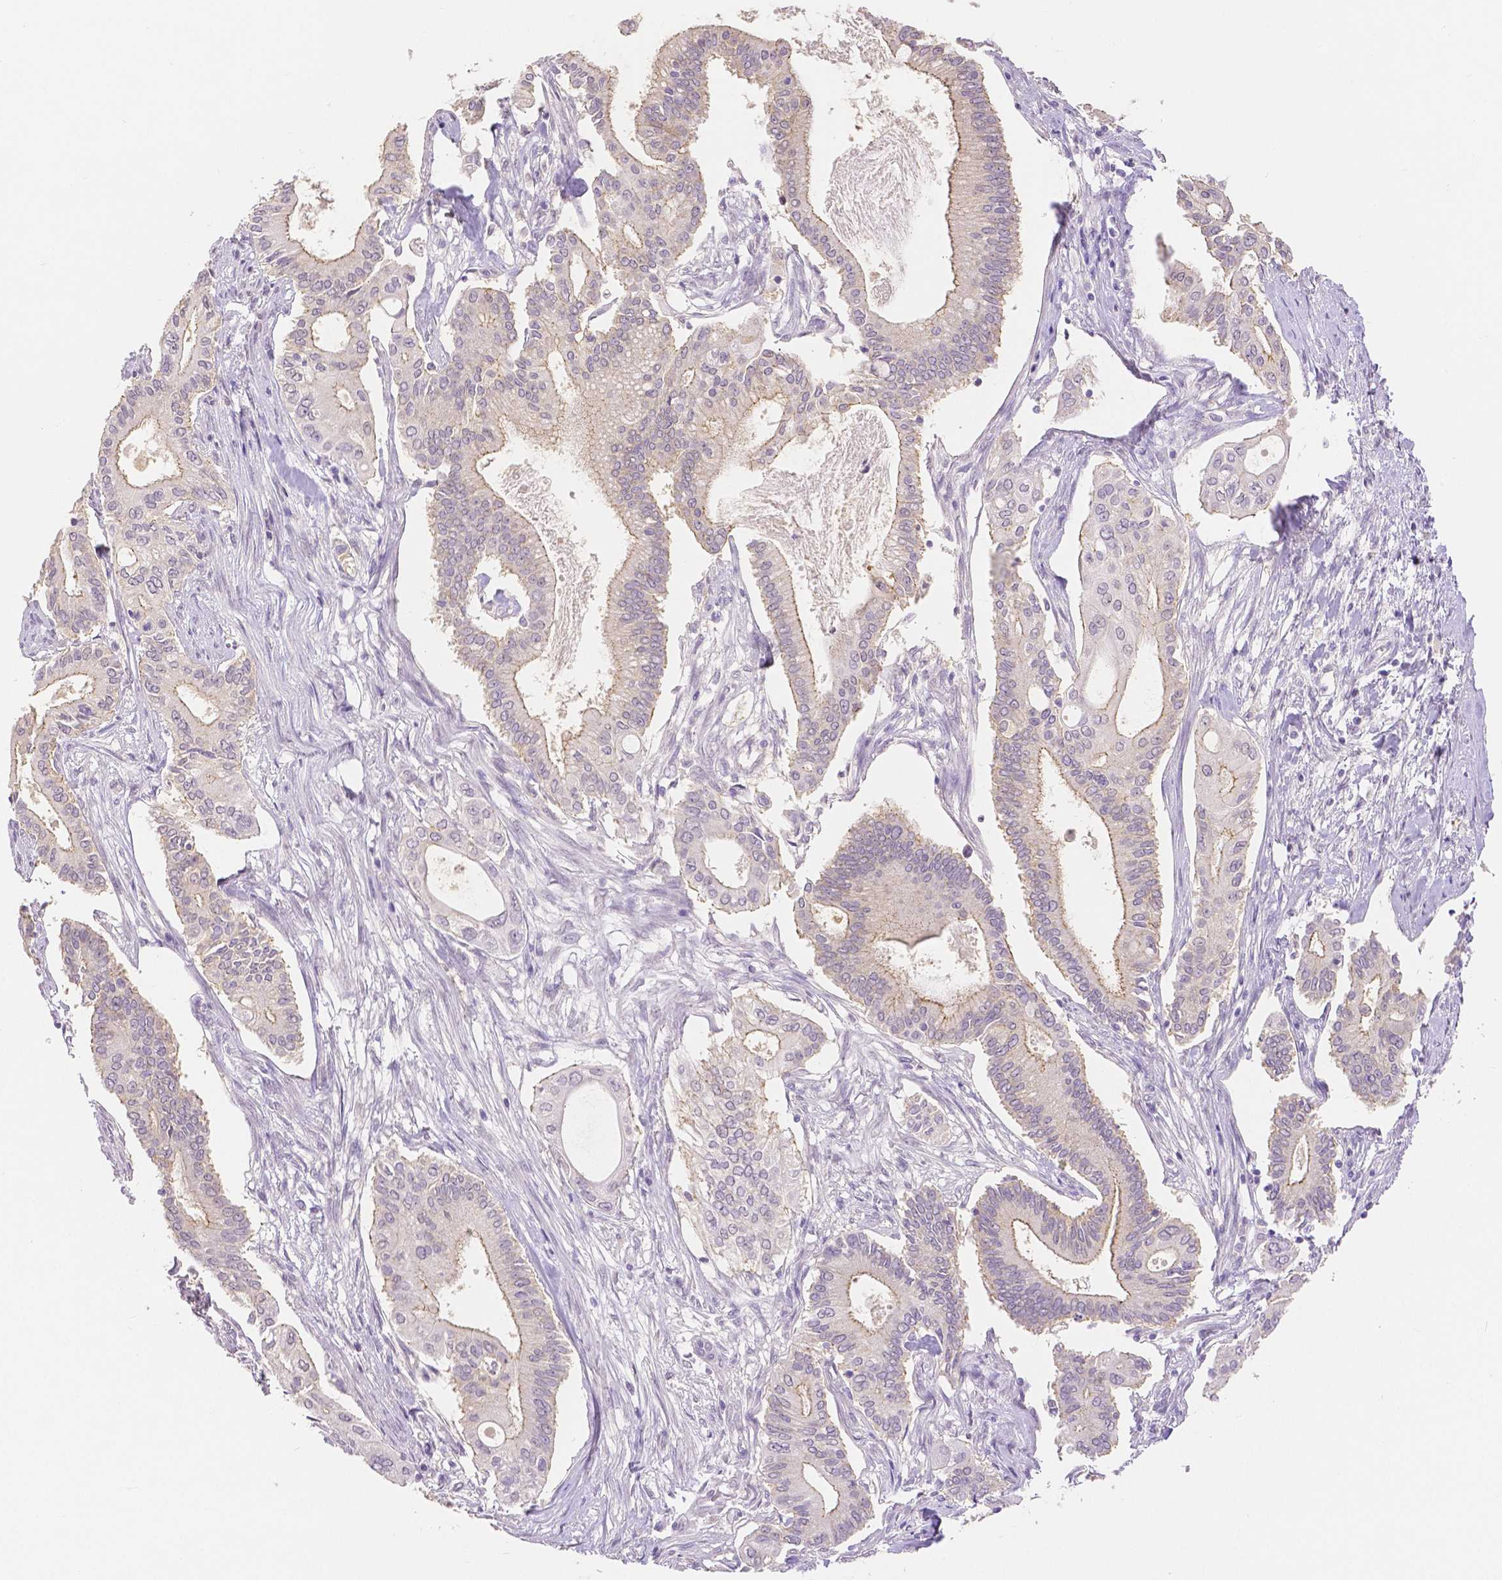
{"staining": {"intensity": "moderate", "quantity": "25%-75%", "location": "cytoplasmic/membranous"}, "tissue": "pancreatic cancer", "cell_type": "Tumor cells", "image_type": "cancer", "snomed": [{"axis": "morphology", "description": "Adenocarcinoma, NOS"}, {"axis": "topography", "description": "Pancreas"}], "caption": "Immunohistochemical staining of adenocarcinoma (pancreatic) exhibits medium levels of moderate cytoplasmic/membranous positivity in about 25%-75% of tumor cells. (brown staining indicates protein expression, while blue staining denotes nuclei).", "gene": "OCLN", "patient": {"sex": "female", "age": 68}}